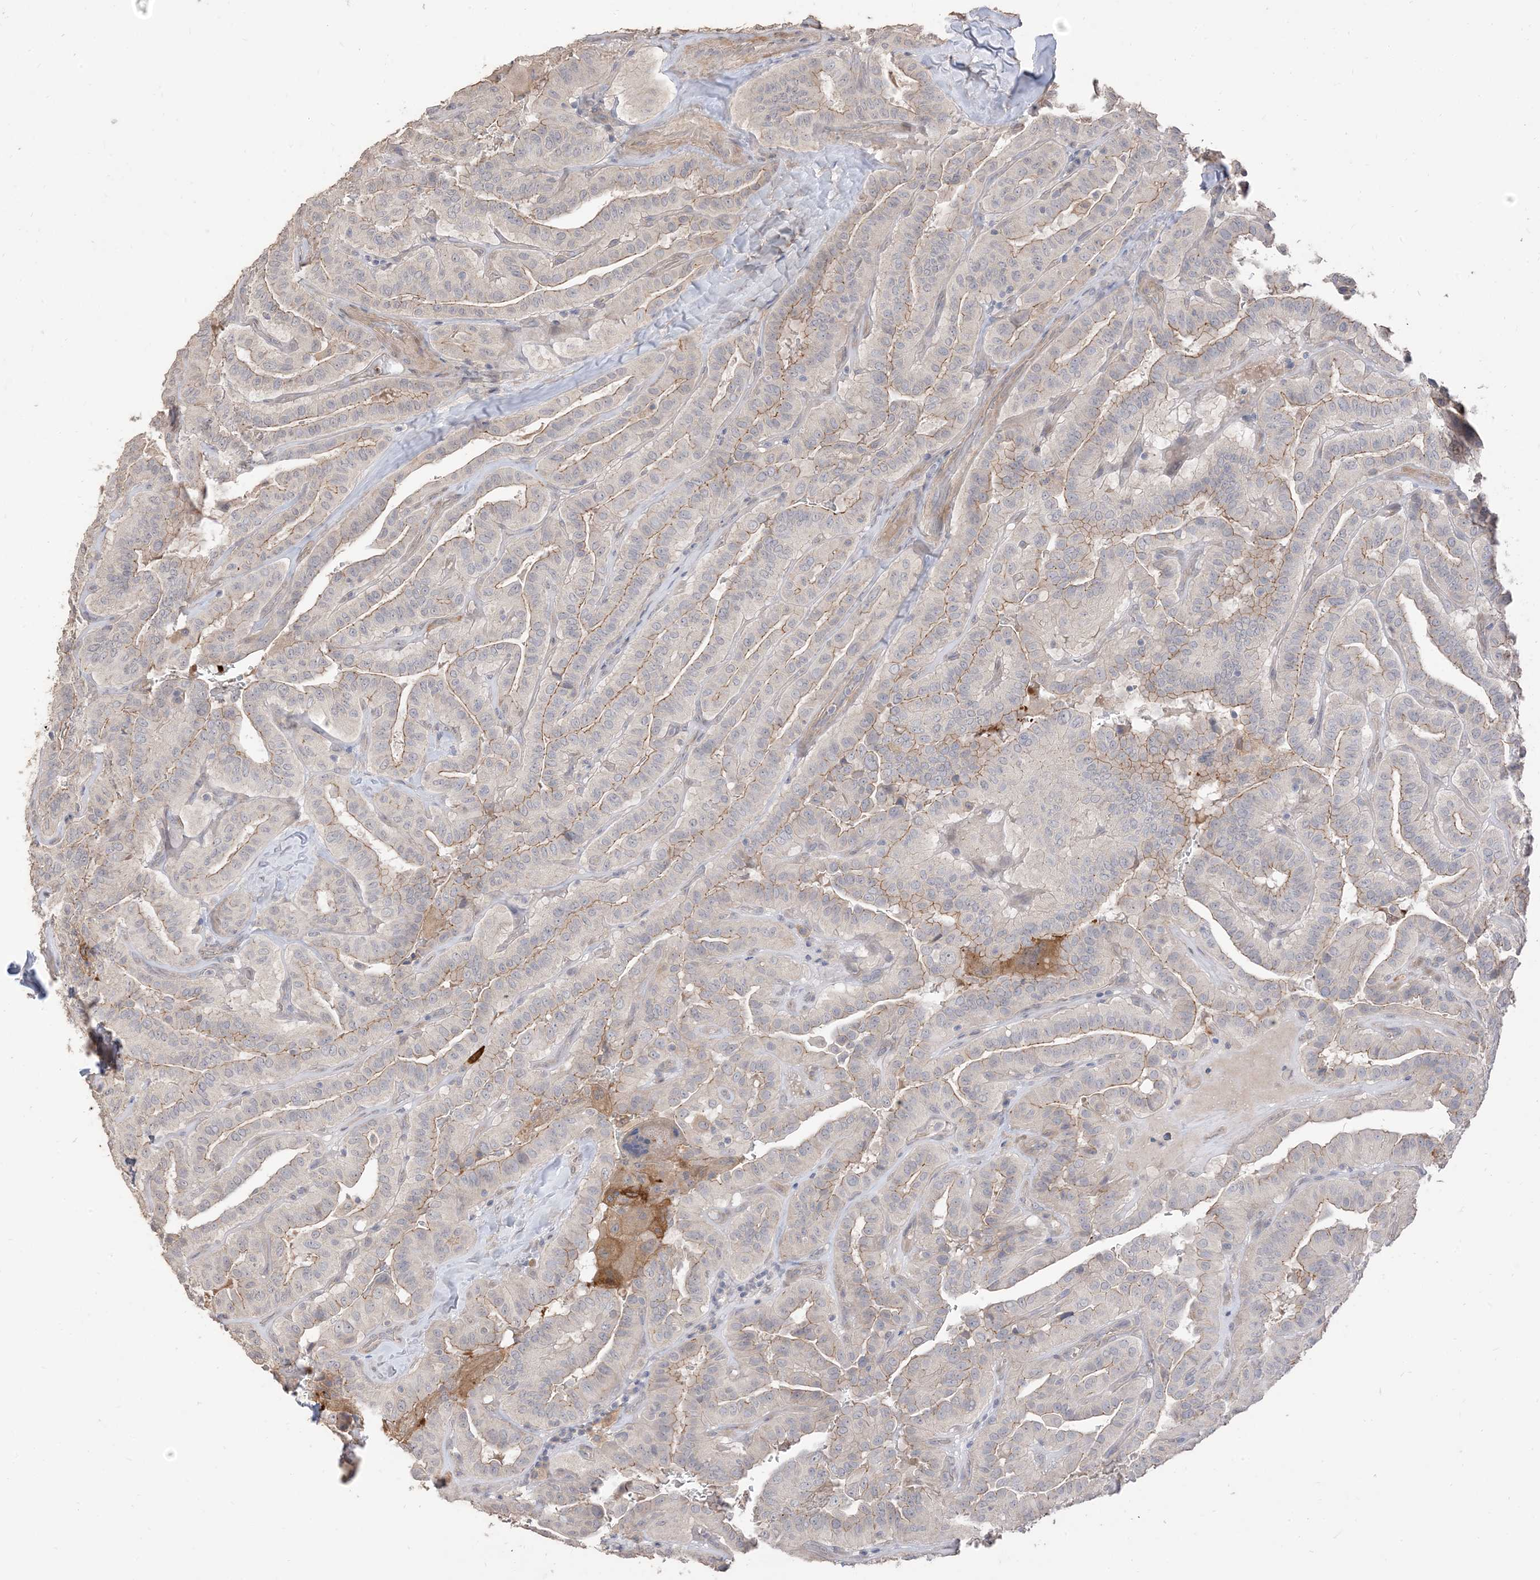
{"staining": {"intensity": "moderate", "quantity": "25%-75%", "location": "cytoplasmic/membranous"}, "tissue": "thyroid cancer", "cell_type": "Tumor cells", "image_type": "cancer", "snomed": [{"axis": "morphology", "description": "Papillary adenocarcinoma, NOS"}, {"axis": "topography", "description": "Thyroid gland"}], "caption": "Thyroid cancer stained for a protein exhibits moderate cytoplasmic/membranous positivity in tumor cells. The protein is shown in brown color, while the nuclei are stained blue.", "gene": "RNF175", "patient": {"sex": "male", "age": 77}}